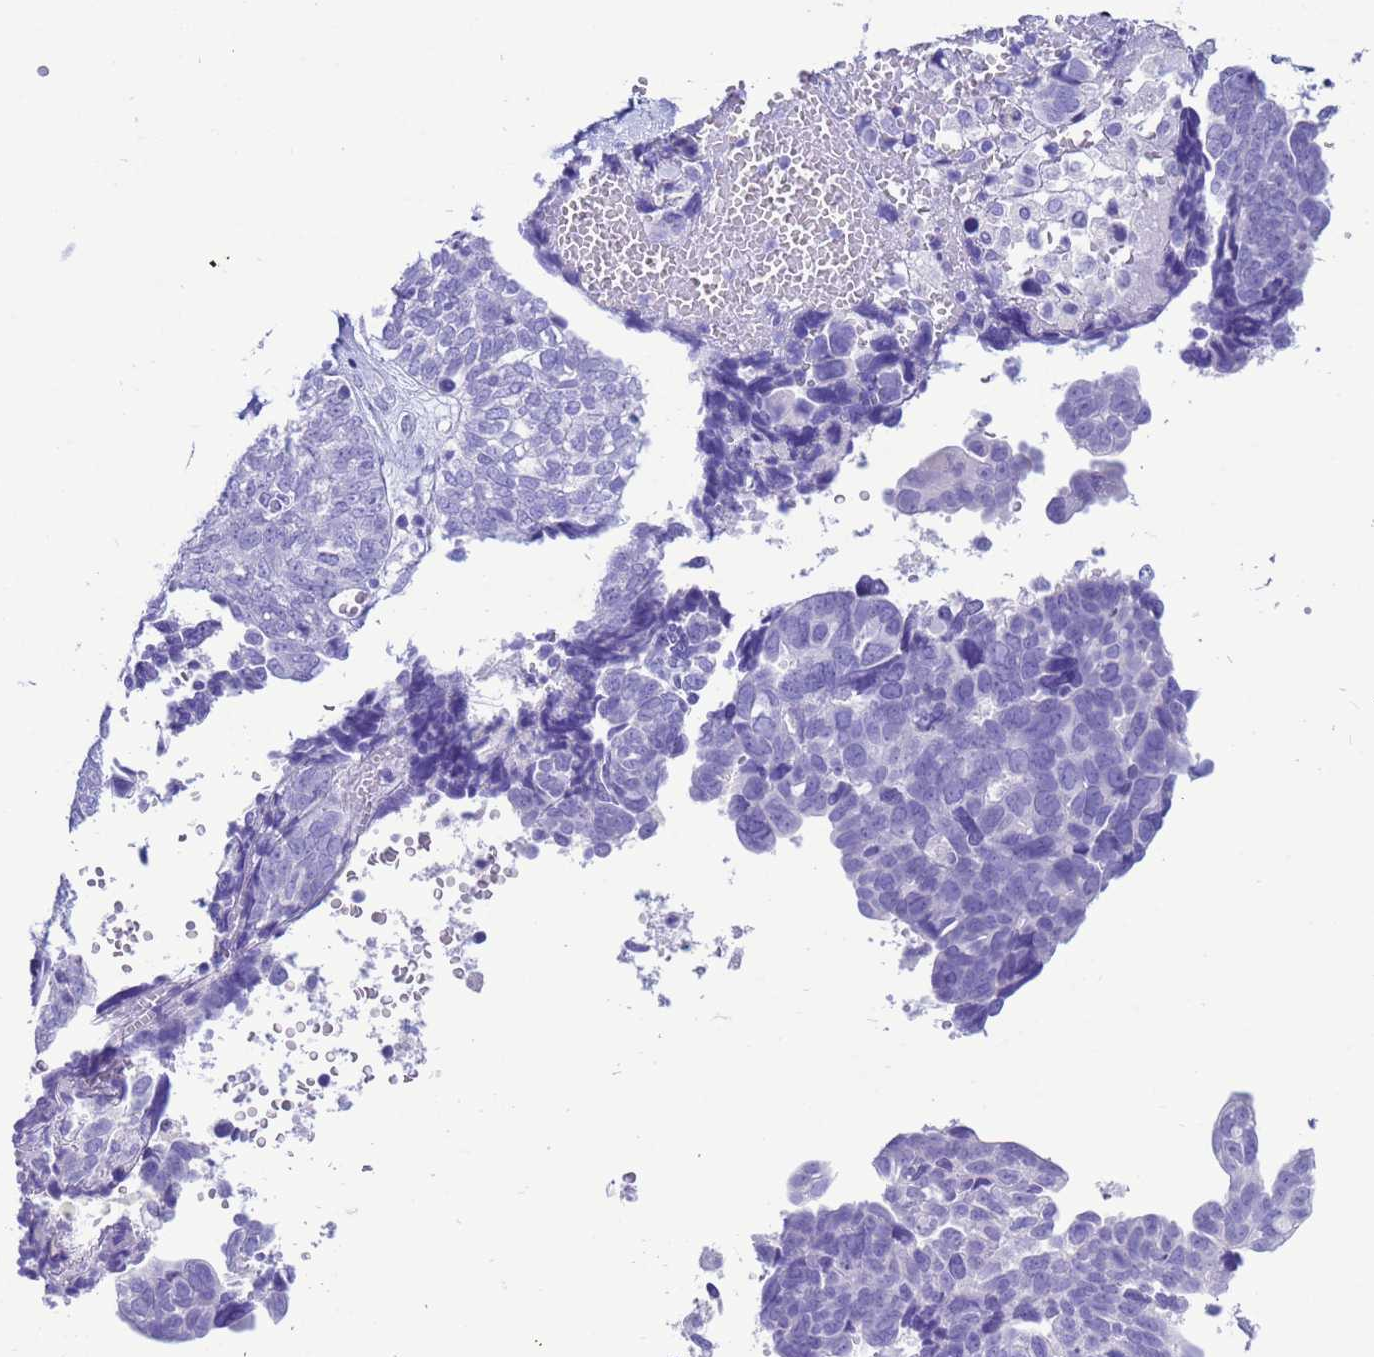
{"staining": {"intensity": "negative", "quantity": "none", "location": "none"}, "tissue": "ovarian cancer", "cell_type": "Tumor cells", "image_type": "cancer", "snomed": [{"axis": "morphology", "description": "Cystadenocarcinoma, serous, NOS"}, {"axis": "topography", "description": "Ovary"}], "caption": "High magnification brightfield microscopy of serous cystadenocarcinoma (ovarian) stained with DAB (brown) and counterstained with hematoxylin (blue): tumor cells show no significant staining.", "gene": "AKR1C2", "patient": {"sex": "female", "age": 79}}